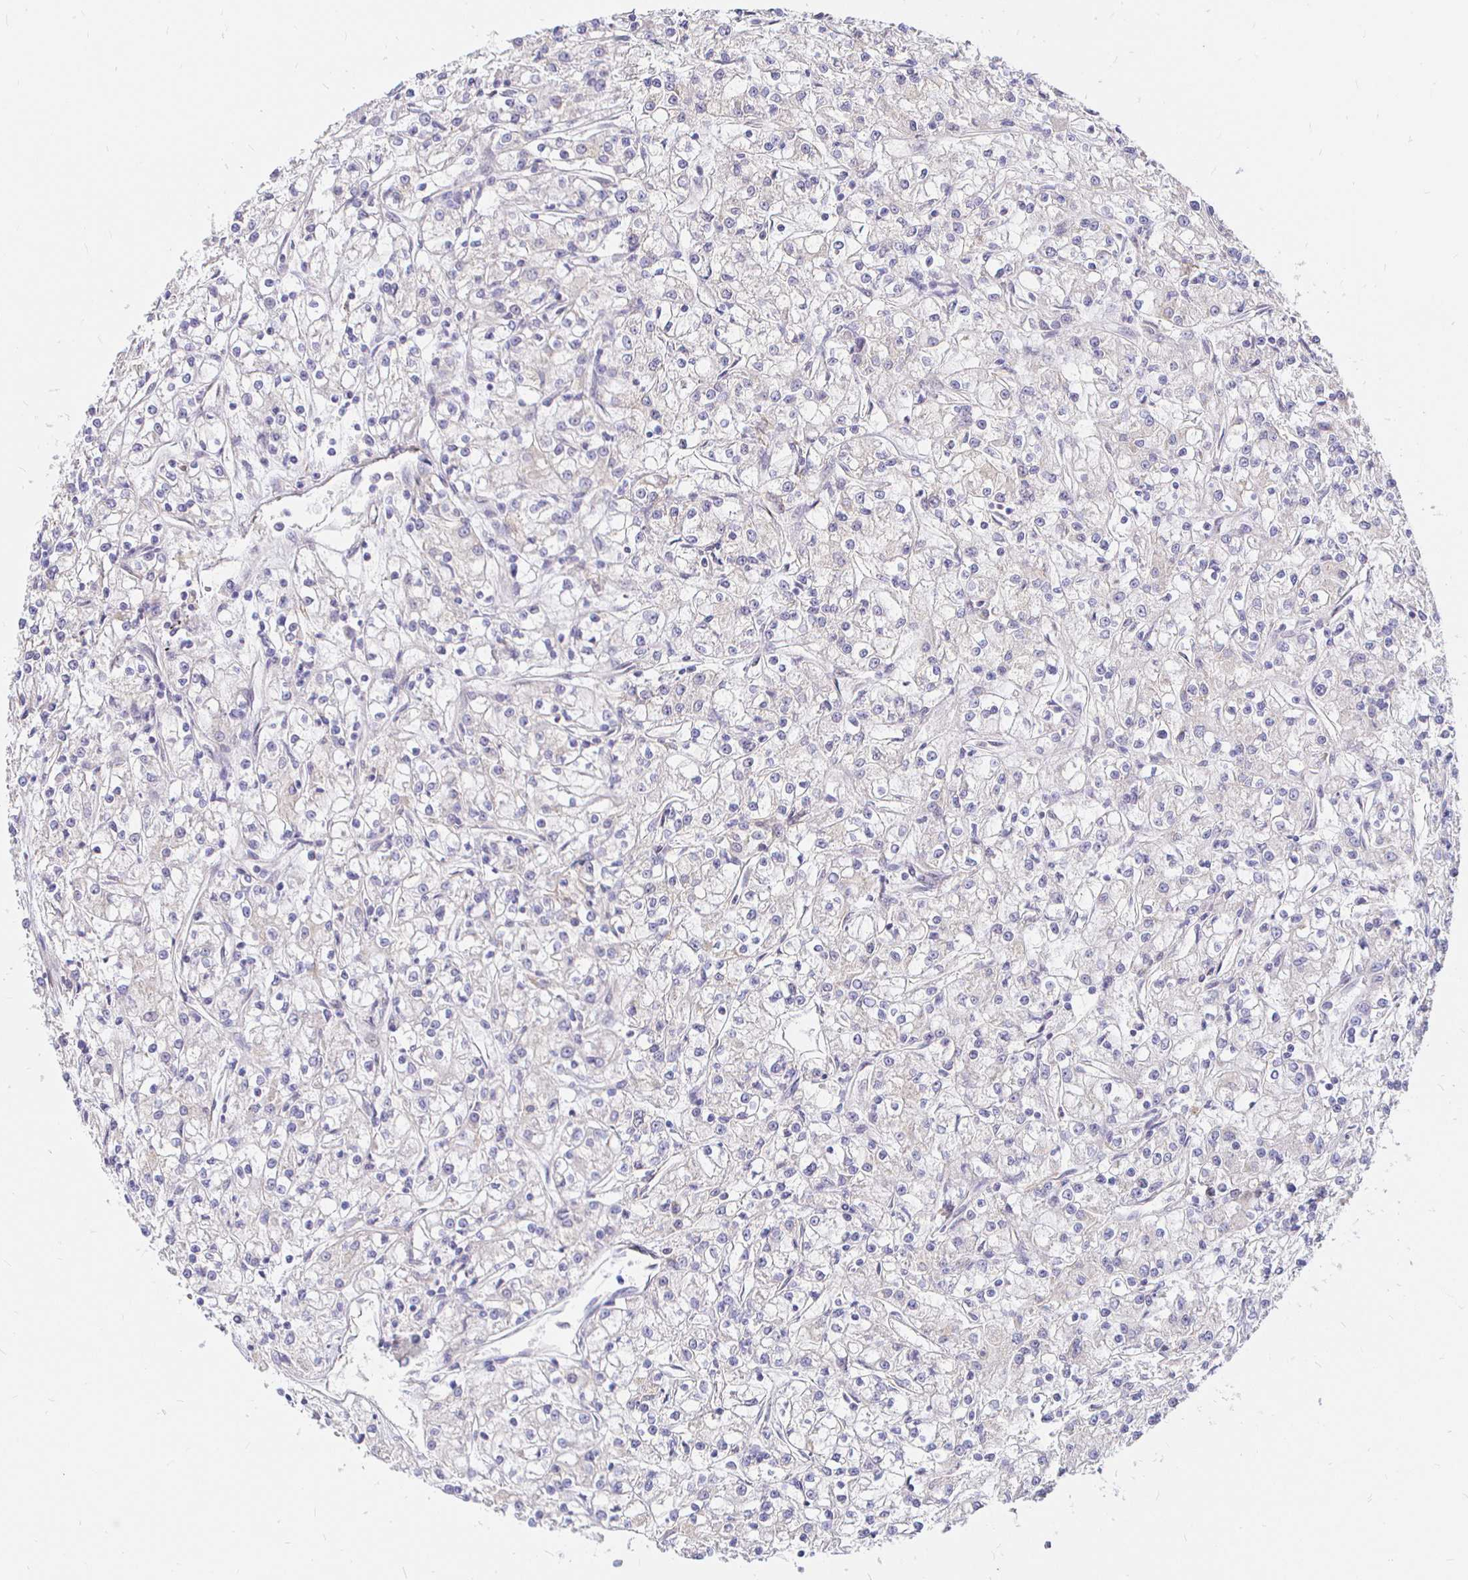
{"staining": {"intensity": "negative", "quantity": "none", "location": "none"}, "tissue": "renal cancer", "cell_type": "Tumor cells", "image_type": "cancer", "snomed": [{"axis": "morphology", "description": "Adenocarcinoma, NOS"}, {"axis": "topography", "description": "Kidney"}], "caption": "There is no significant staining in tumor cells of adenocarcinoma (renal).", "gene": "PALM2AKAP2", "patient": {"sex": "female", "age": 59}}